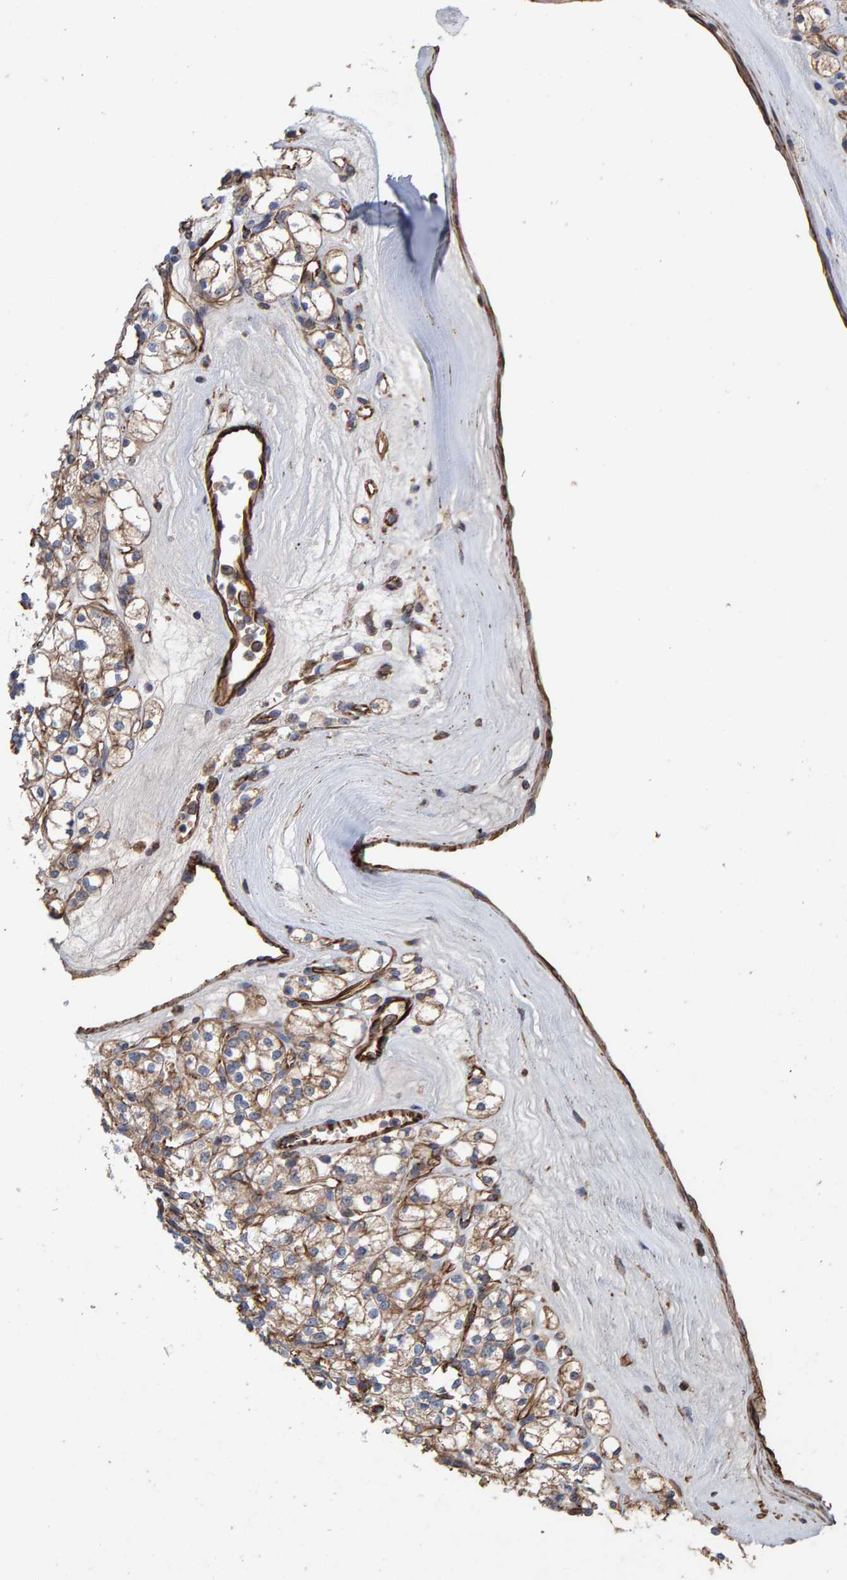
{"staining": {"intensity": "moderate", "quantity": ">75%", "location": "cytoplasmic/membranous"}, "tissue": "renal cancer", "cell_type": "Tumor cells", "image_type": "cancer", "snomed": [{"axis": "morphology", "description": "Adenocarcinoma, NOS"}, {"axis": "topography", "description": "Kidney"}], "caption": "A micrograph of human renal cancer (adenocarcinoma) stained for a protein exhibits moderate cytoplasmic/membranous brown staining in tumor cells.", "gene": "ZNF347", "patient": {"sex": "male", "age": 77}}